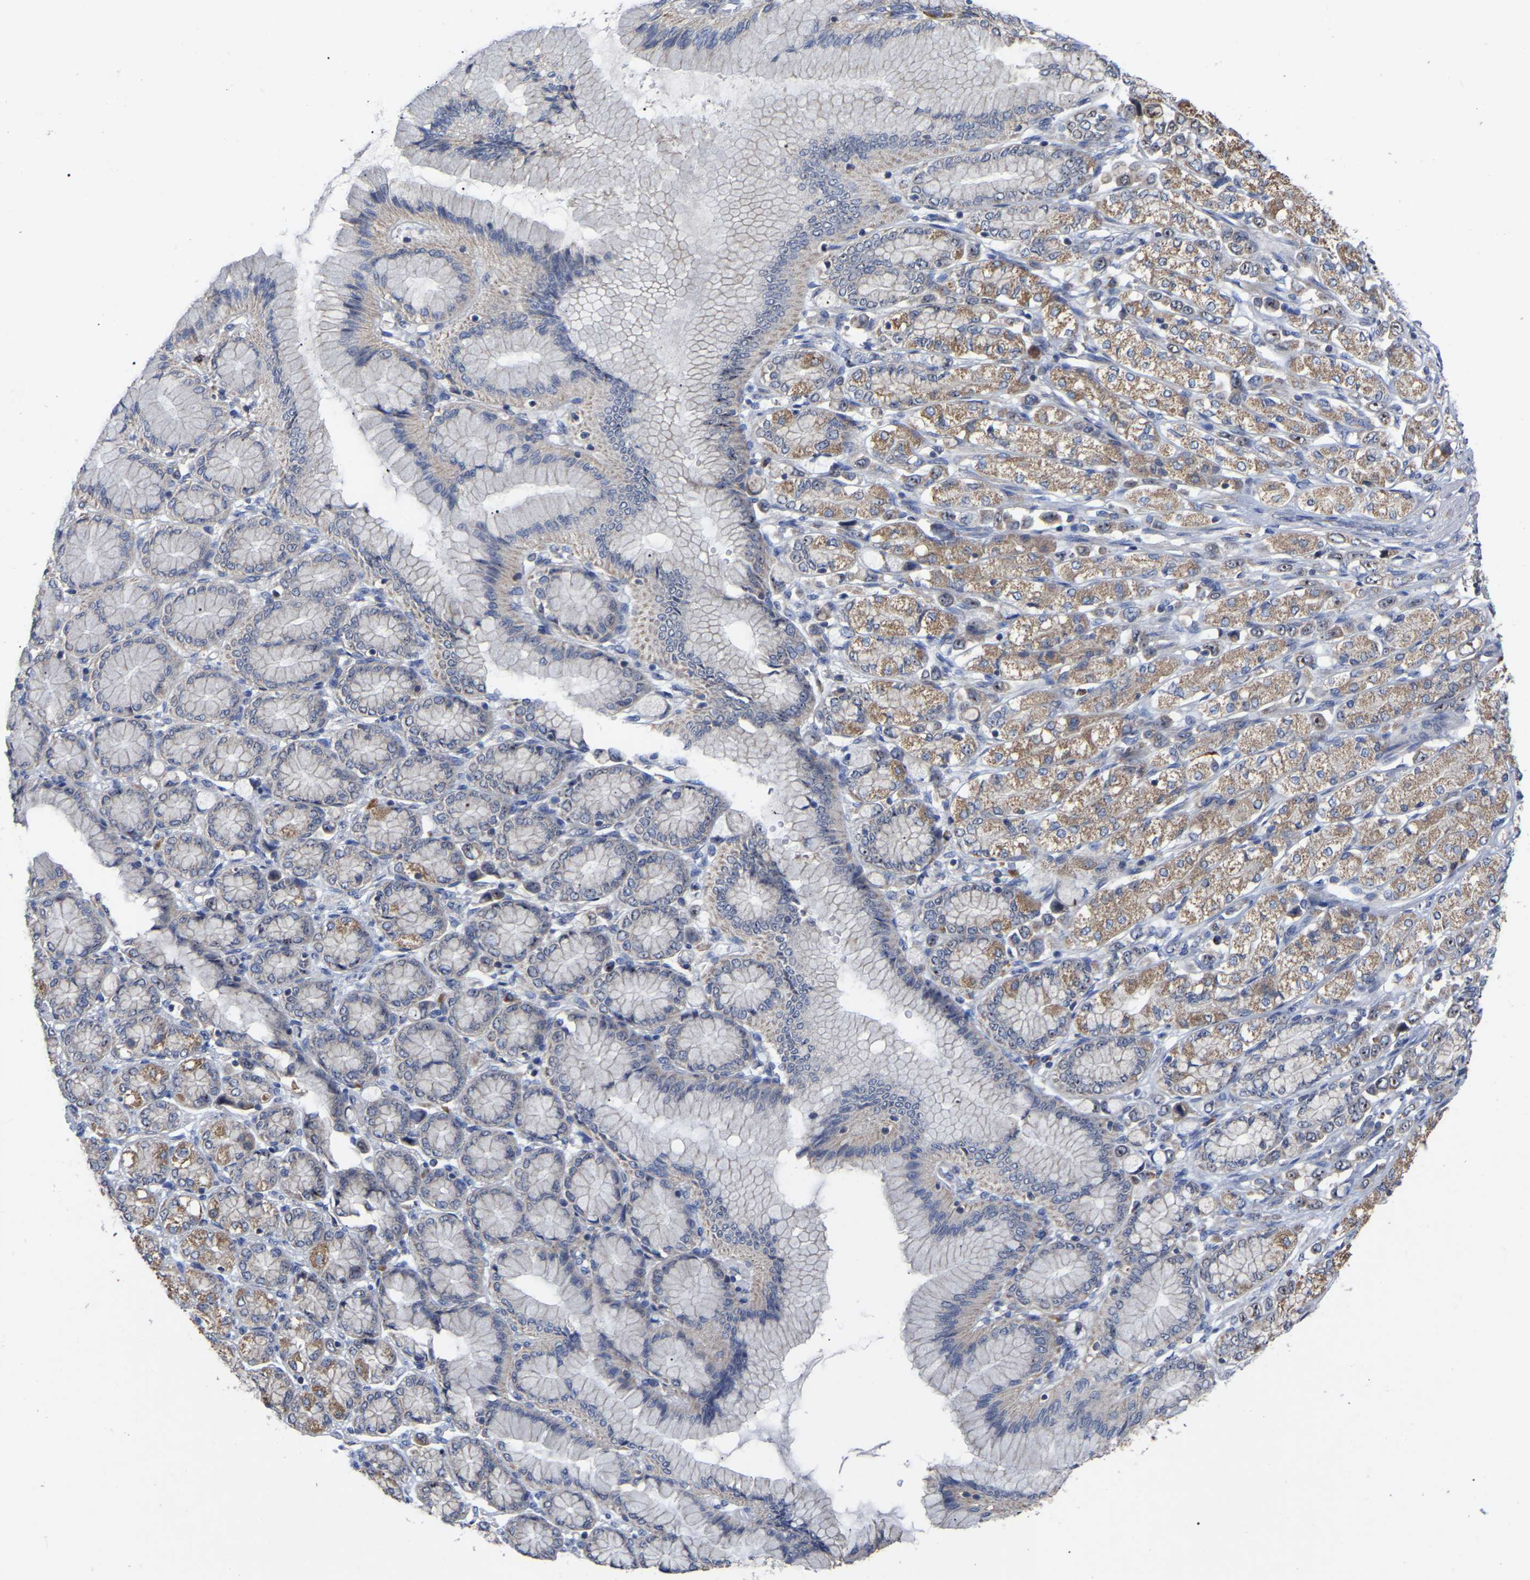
{"staining": {"intensity": "moderate", "quantity": ">75%", "location": "cytoplasmic/membranous"}, "tissue": "stomach cancer", "cell_type": "Tumor cells", "image_type": "cancer", "snomed": [{"axis": "morphology", "description": "Adenocarcinoma, NOS"}, {"axis": "topography", "description": "Stomach"}], "caption": "The photomicrograph reveals staining of stomach cancer, revealing moderate cytoplasmic/membranous protein staining (brown color) within tumor cells.", "gene": "NOP53", "patient": {"sex": "female", "age": 65}}